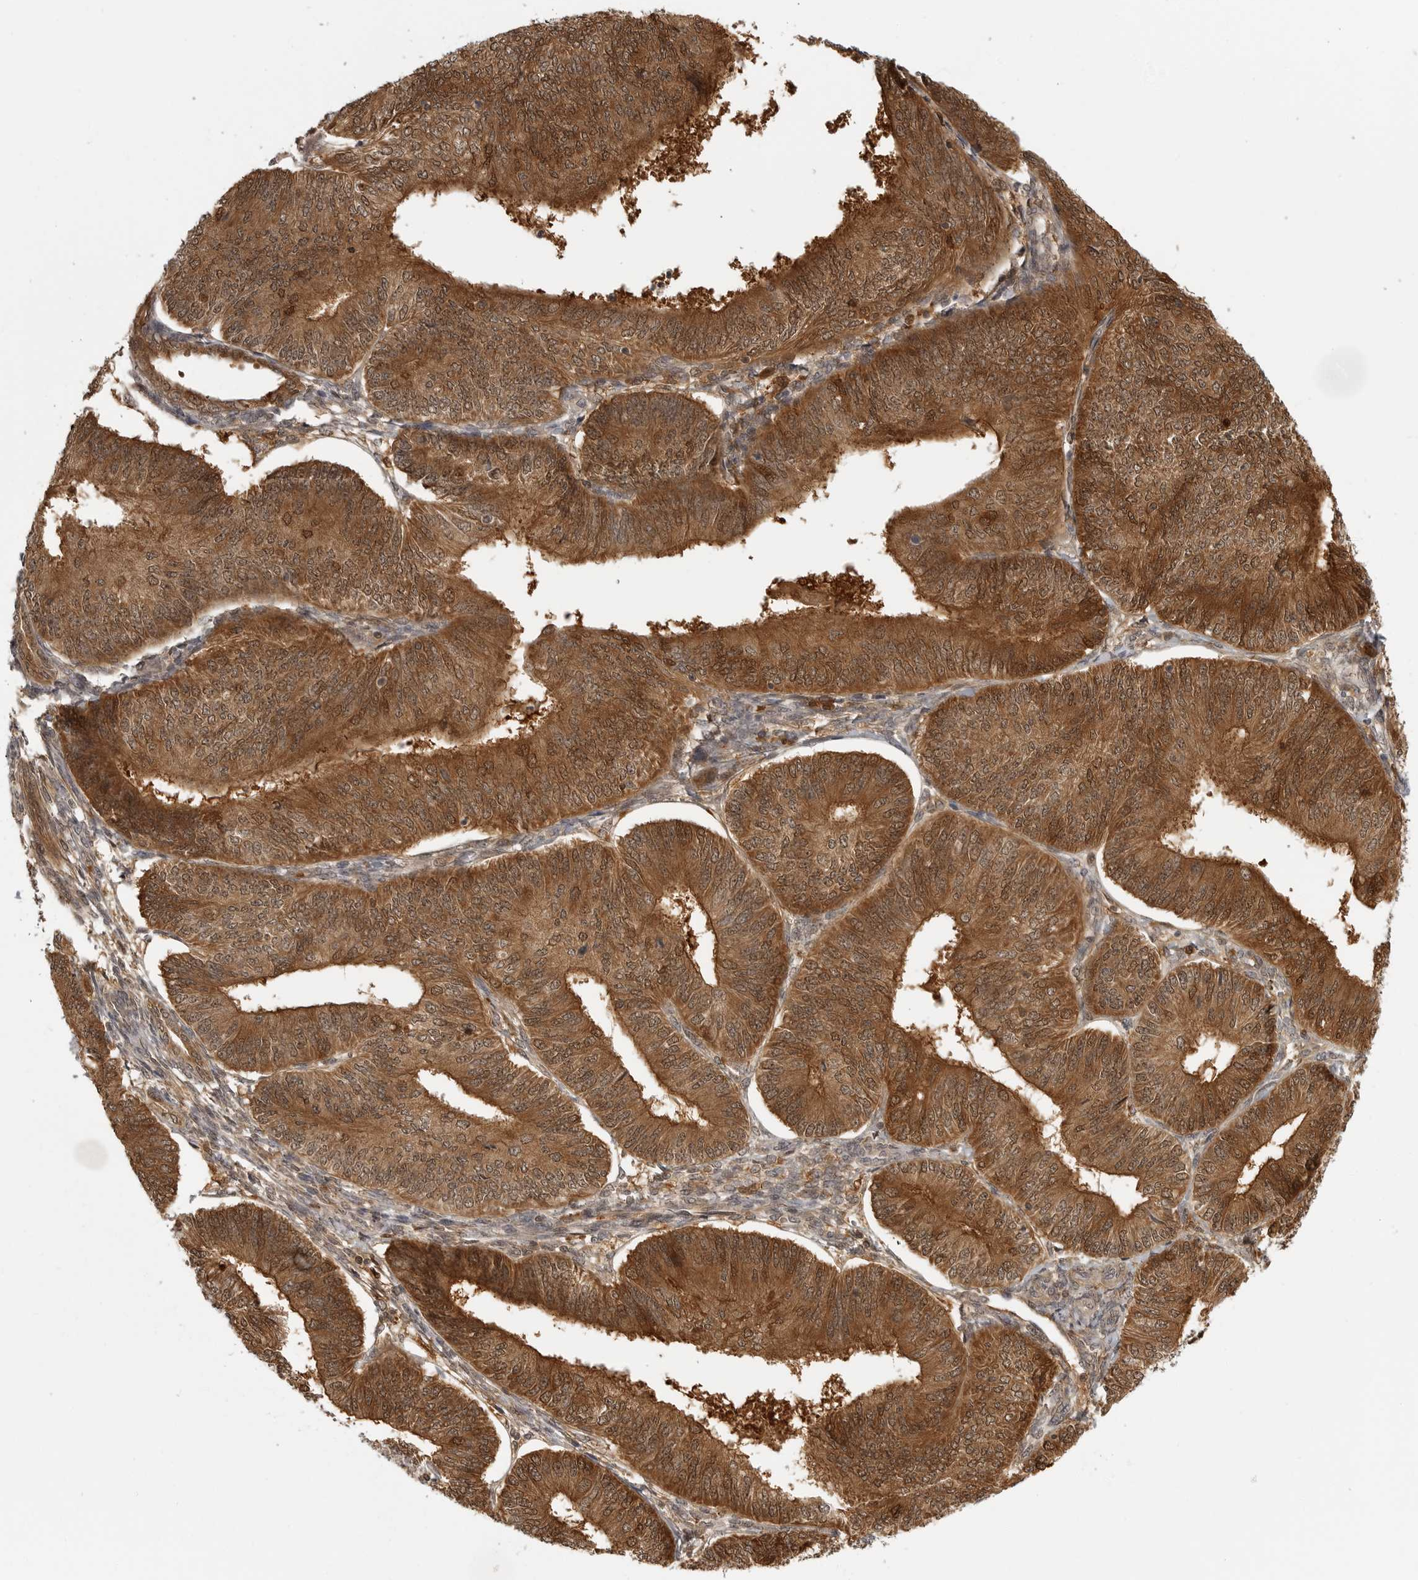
{"staining": {"intensity": "strong", "quantity": ">75%", "location": "cytoplasmic/membranous,nuclear"}, "tissue": "endometrial cancer", "cell_type": "Tumor cells", "image_type": "cancer", "snomed": [{"axis": "morphology", "description": "Adenocarcinoma, NOS"}, {"axis": "topography", "description": "Endometrium"}], "caption": "Strong cytoplasmic/membranous and nuclear staining is seen in approximately >75% of tumor cells in adenocarcinoma (endometrial).", "gene": "CTIF", "patient": {"sex": "female", "age": 58}}